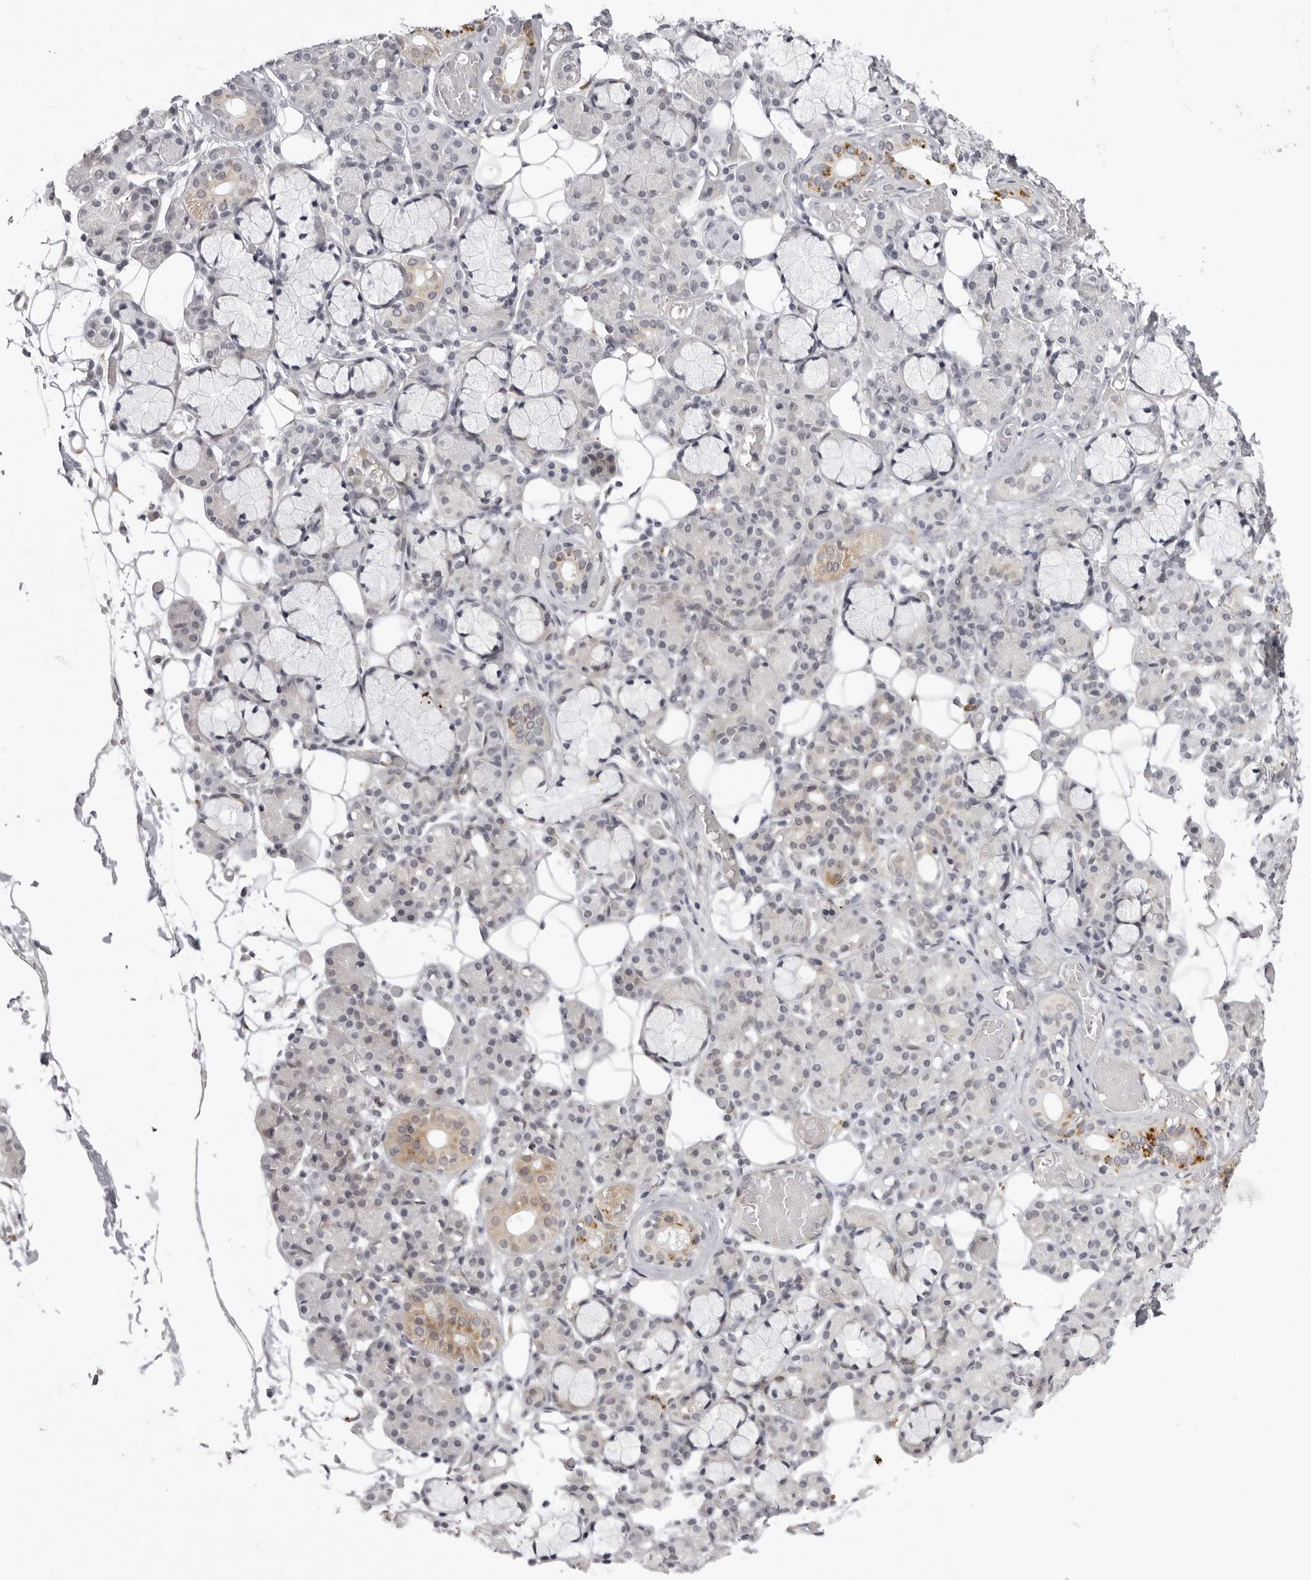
{"staining": {"intensity": "moderate", "quantity": "<25%", "location": "cytoplasmic/membranous"}, "tissue": "salivary gland", "cell_type": "Glandular cells", "image_type": "normal", "snomed": [{"axis": "morphology", "description": "Normal tissue, NOS"}, {"axis": "topography", "description": "Salivary gland"}], "caption": "A brown stain labels moderate cytoplasmic/membranous staining of a protein in glandular cells of benign salivary gland.", "gene": "SUGCT", "patient": {"sex": "male", "age": 63}}